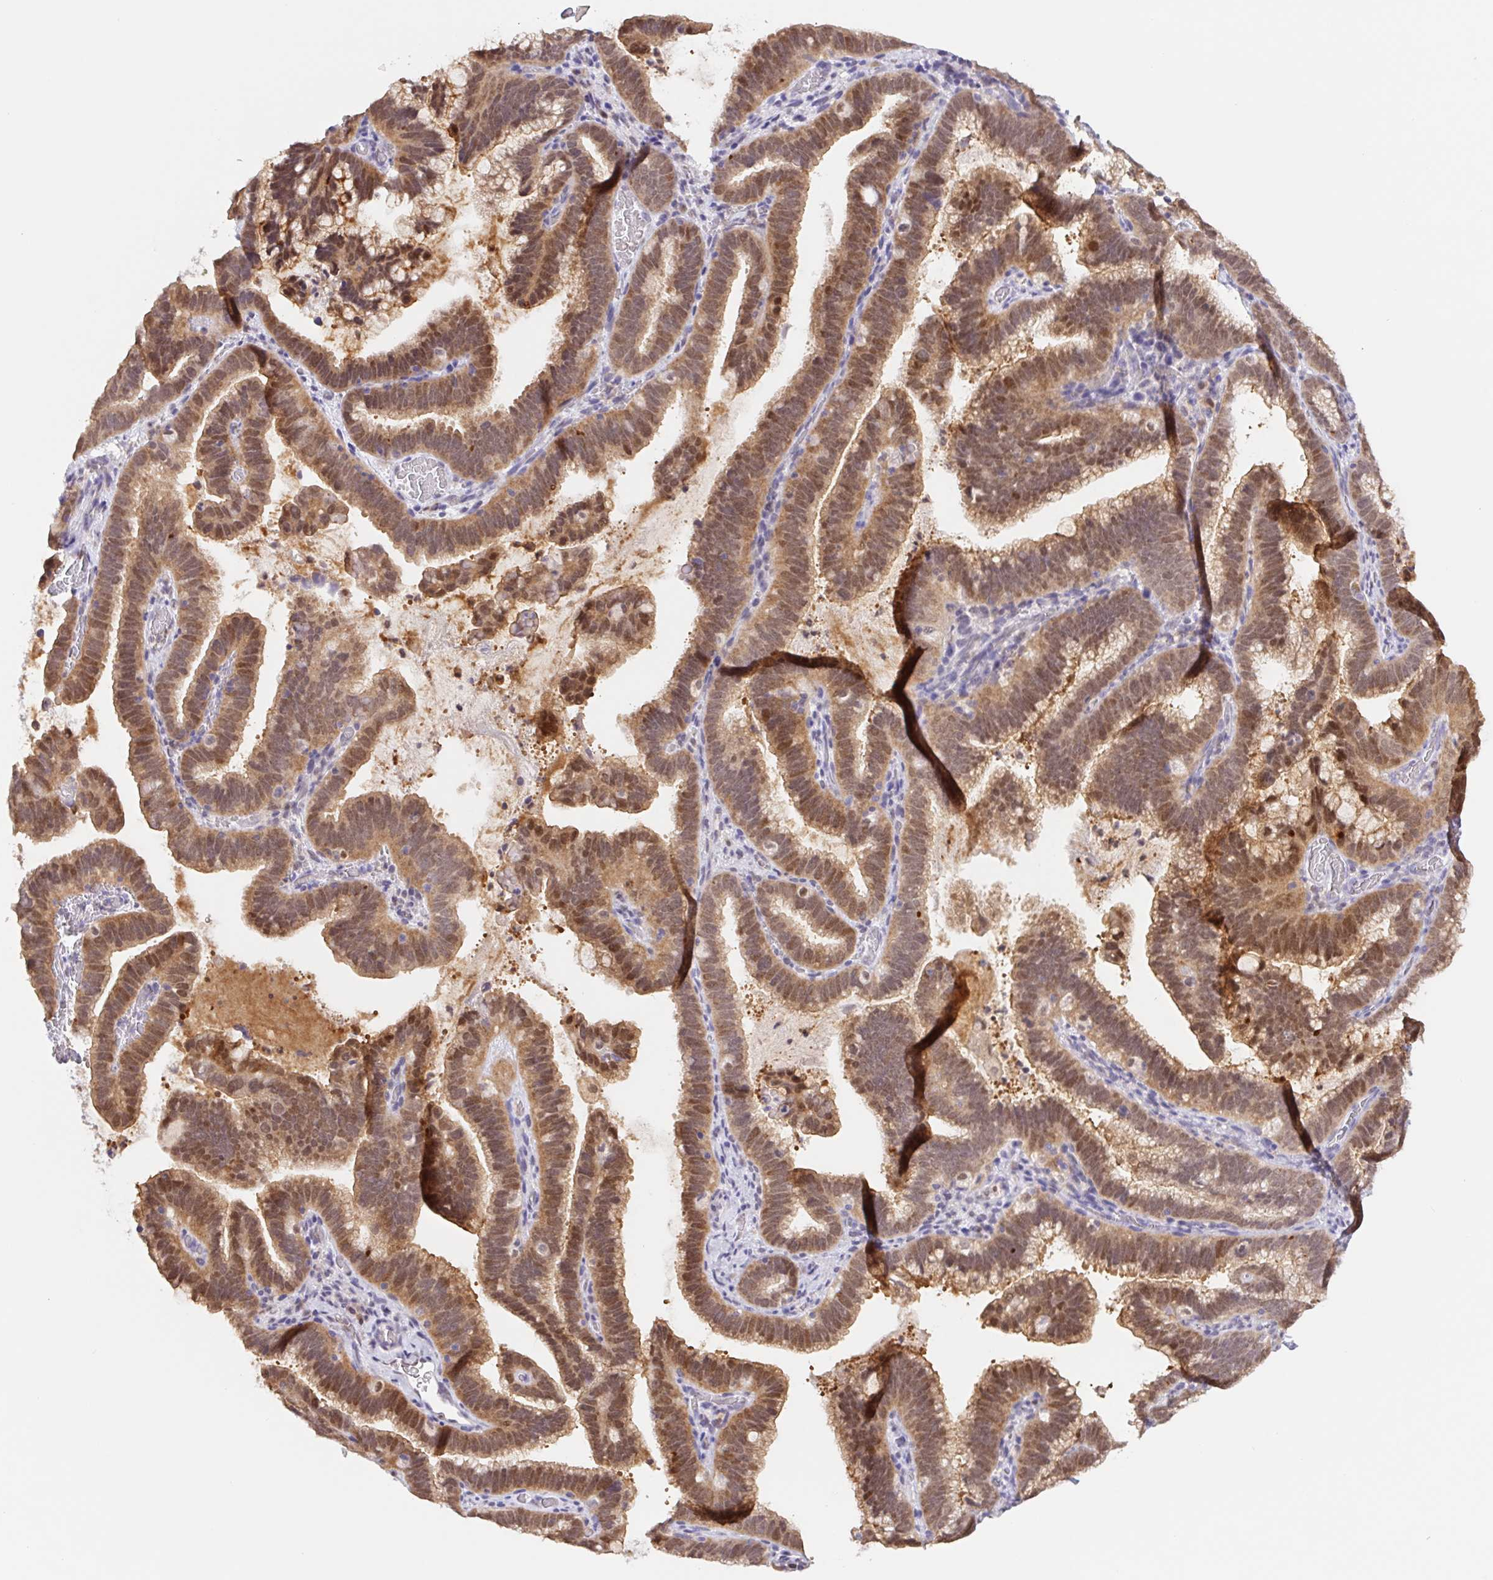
{"staining": {"intensity": "moderate", "quantity": ">75%", "location": "nuclear"}, "tissue": "cervical cancer", "cell_type": "Tumor cells", "image_type": "cancer", "snomed": [{"axis": "morphology", "description": "Adenocarcinoma, NOS"}, {"axis": "topography", "description": "Cervix"}], "caption": "IHC of adenocarcinoma (cervical) reveals medium levels of moderate nuclear expression in approximately >75% of tumor cells.", "gene": "L3MBTL4", "patient": {"sex": "female", "age": 61}}